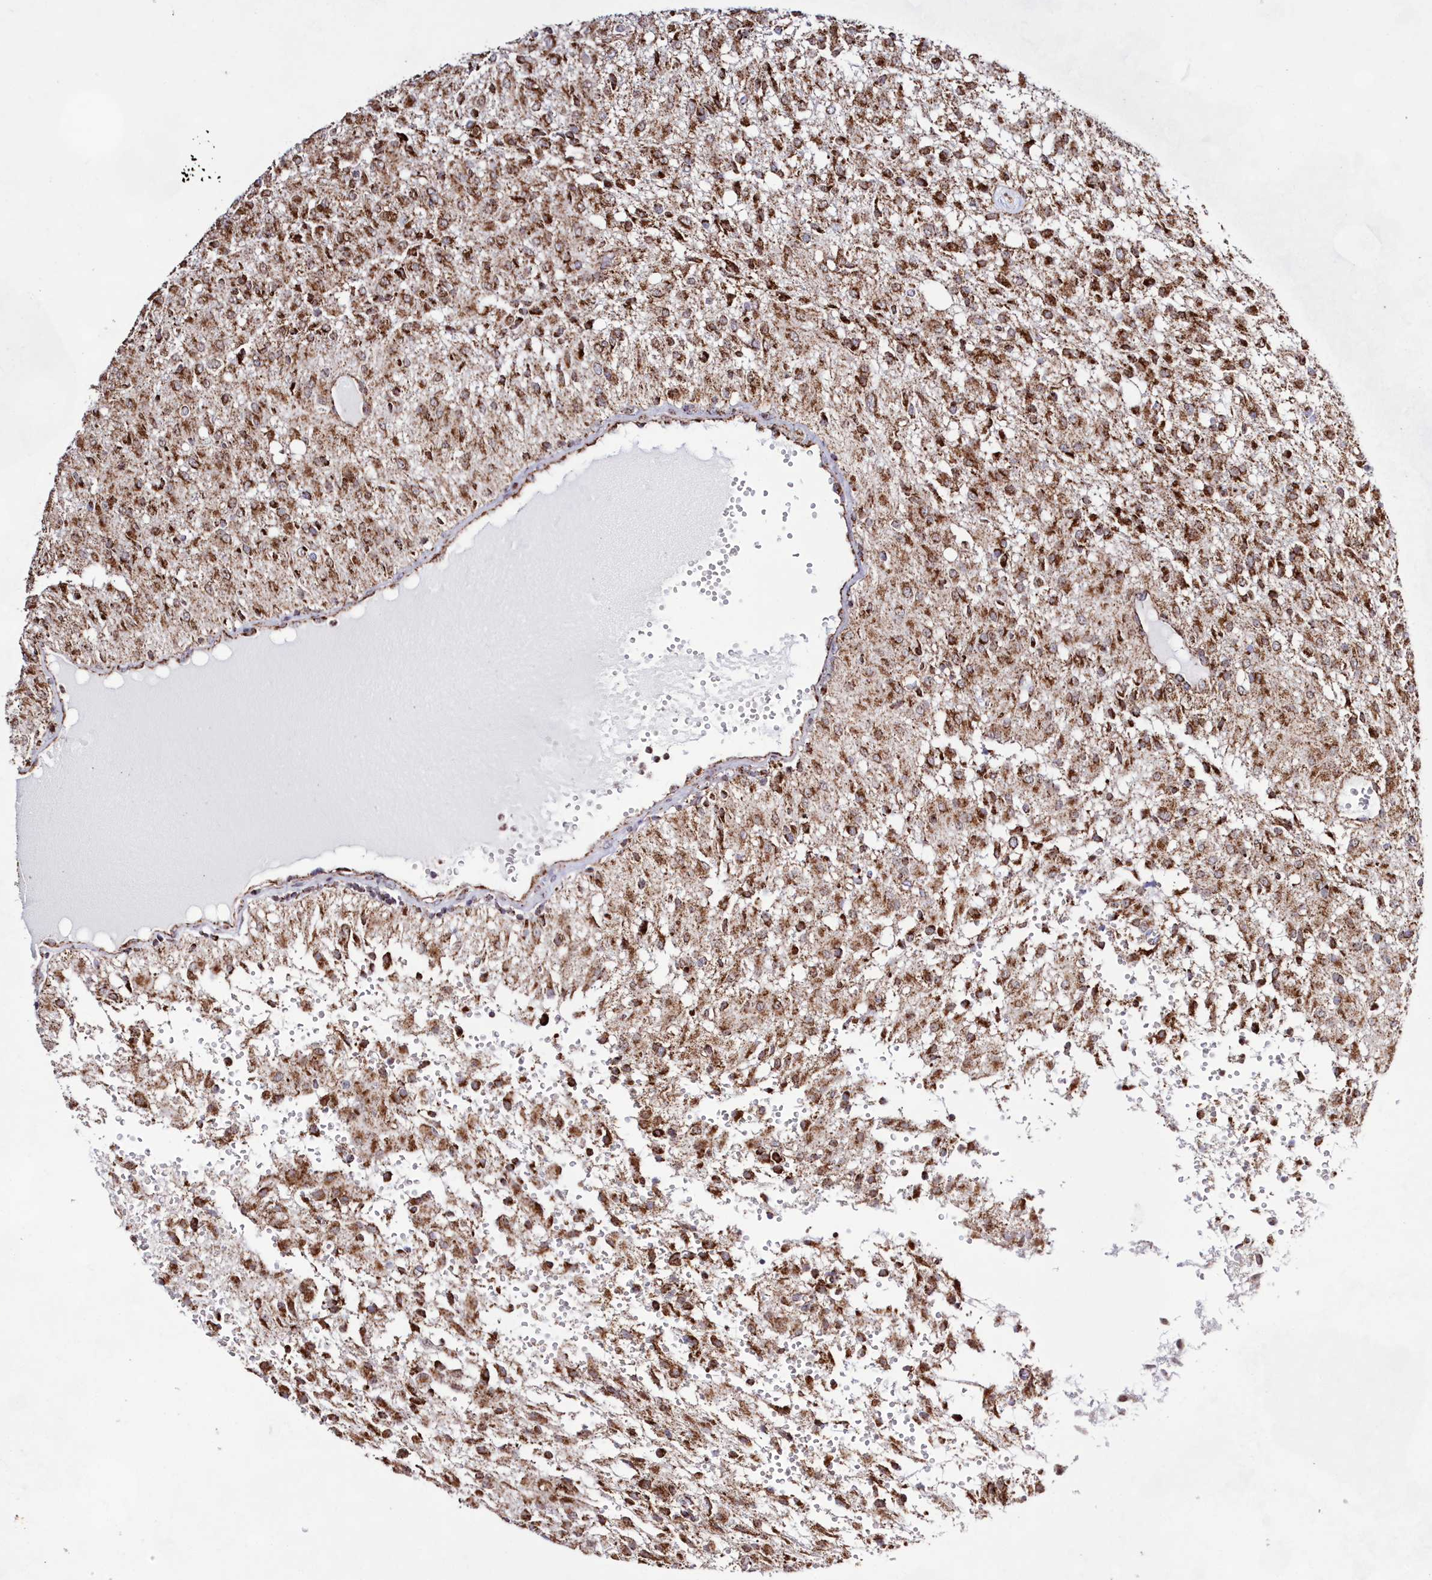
{"staining": {"intensity": "moderate", "quantity": ">75%", "location": "cytoplasmic/membranous"}, "tissue": "glioma", "cell_type": "Tumor cells", "image_type": "cancer", "snomed": [{"axis": "morphology", "description": "Glioma, malignant, High grade"}, {"axis": "topography", "description": "Brain"}], "caption": "This histopathology image exhibits IHC staining of human glioma, with medium moderate cytoplasmic/membranous positivity in approximately >75% of tumor cells.", "gene": "HADHB", "patient": {"sex": "female", "age": 59}}